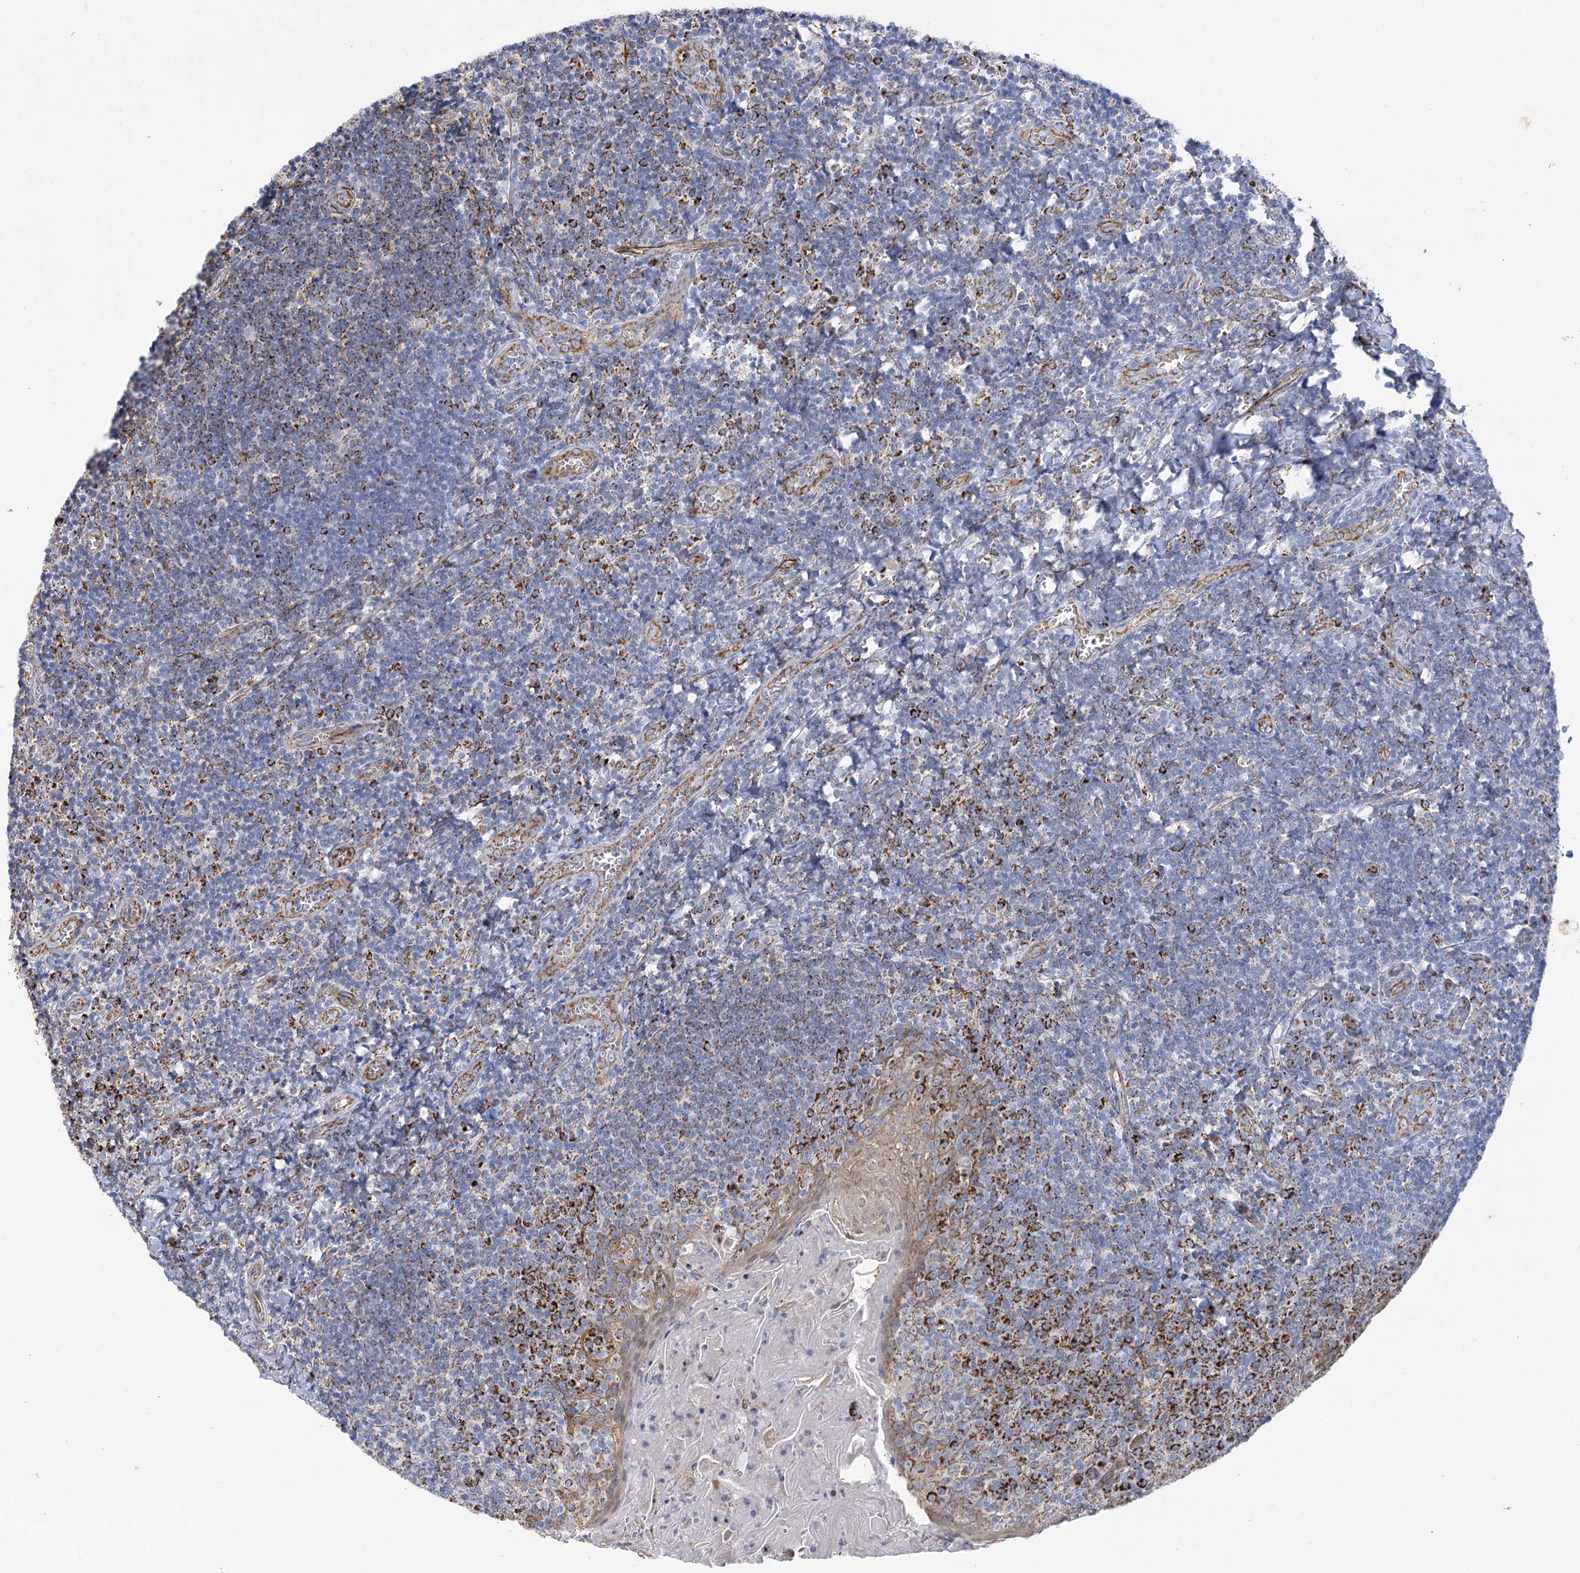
{"staining": {"intensity": "strong", "quantity": "25%-75%", "location": "cytoplasmic/membranous"}, "tissue": "tonsil", "cell_type": "Germinal center cells", "image_type": "normal", "snomed": [{"axis": "morphology", "description": "Normal tissue, NOS"}, {"axis": "topography", "description": "Tonsil"}], "caption": "An image showing strong cytoplasmic/membranous positivity in approximately 25%-75% of germinal center cells in normal tonsil, as visualized by brown immunohistochemical staining.", "gene": "DHTKD1", "patient": {"sex": "male", "age": 27}}